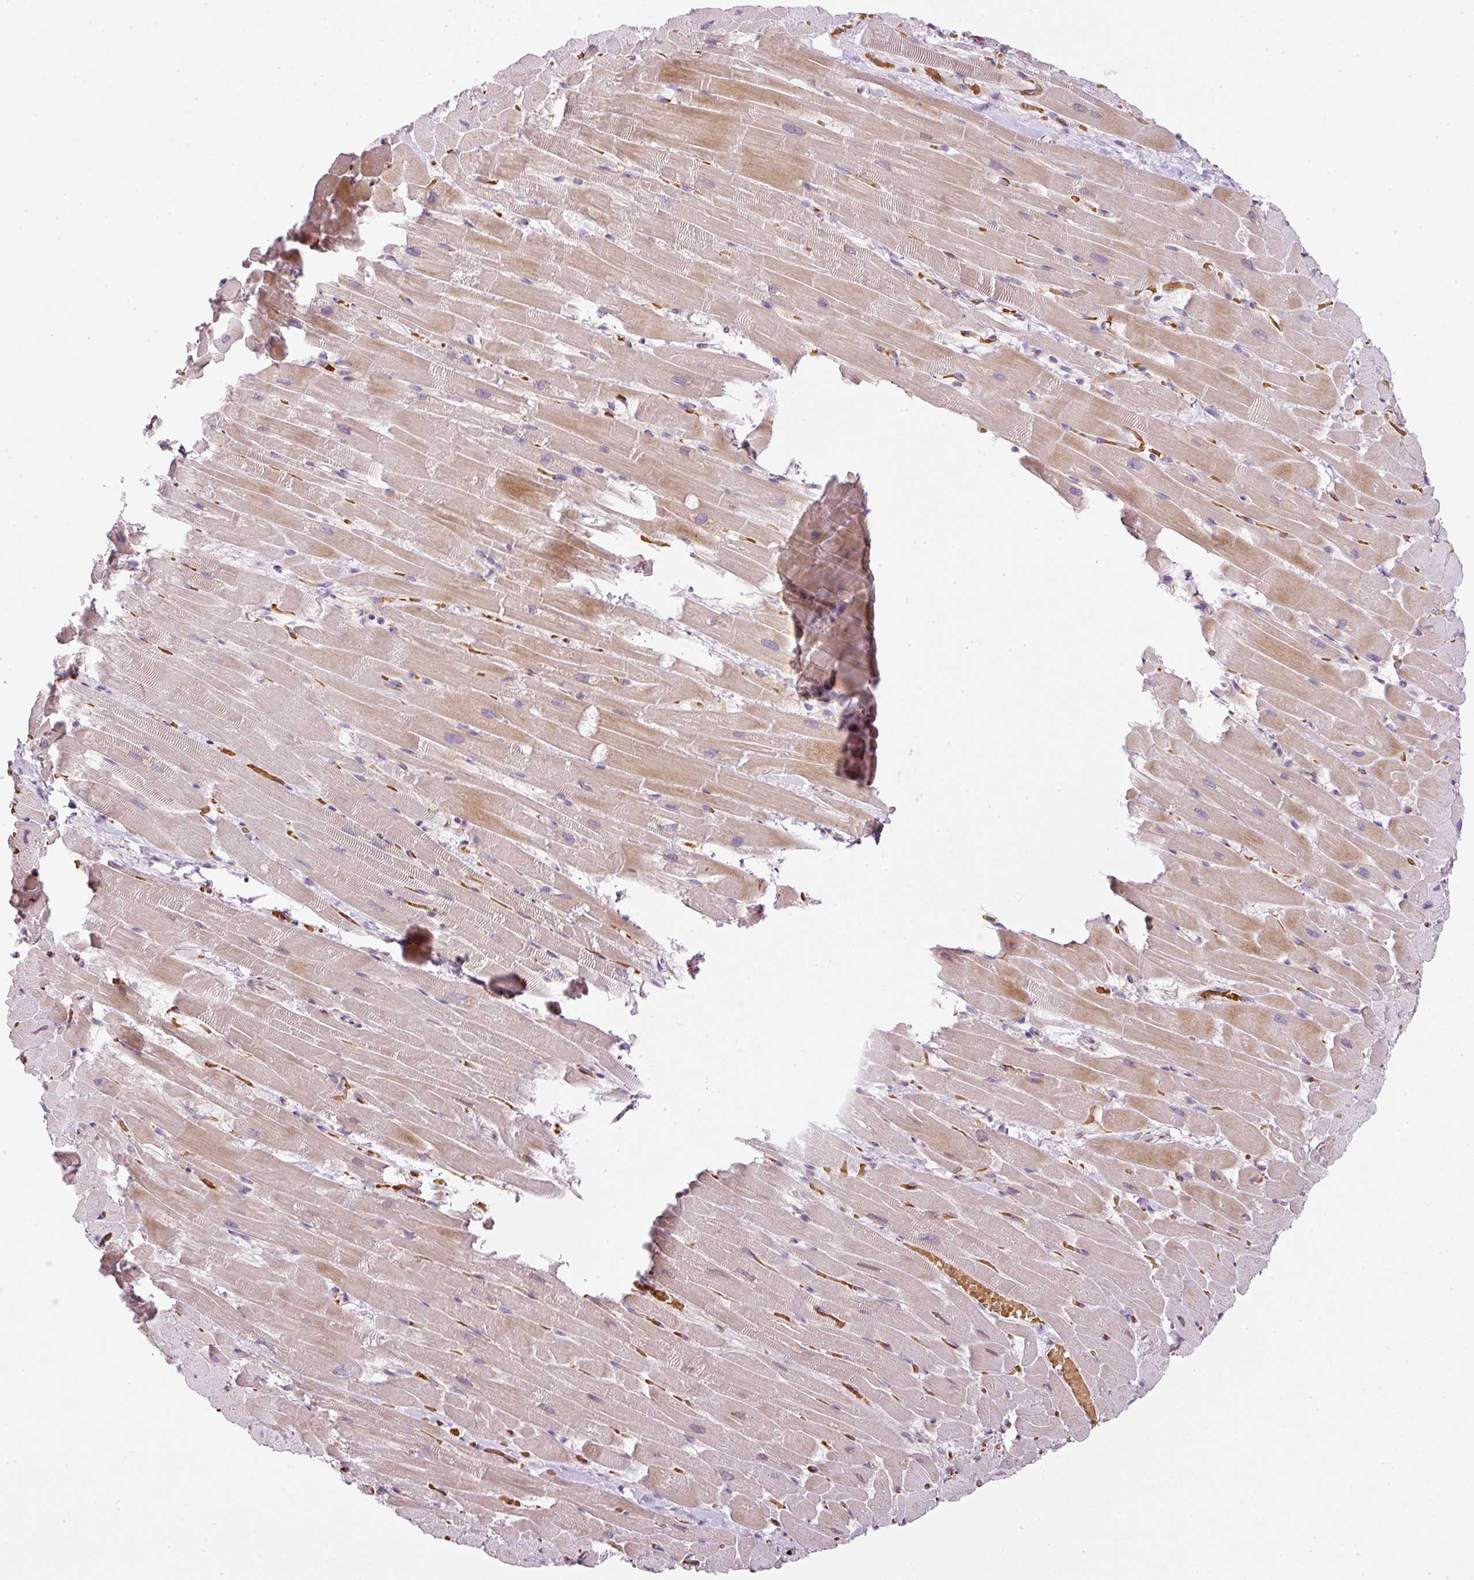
{"staining": {"intensity": "moderate", "quantity": "<25%", "location": "cytoplasmic/membranous"}, "tissue": "heart muscle", "cell_type": "Cardiomyocytes", "image_type": "normal", "snomed": [{"axis": "morphology", "description": "Normal tissue, NOS"}, {"axis": "topography", "description": "Heart"}], "caption": "IHC photomicrograph of normal human heart muscle stained for a protein (brown), which shows low levels of moderate cytoplasmic/membranous staining in about <25% of cardiomyocytes.", "gene": "TBC1D2B", "patient": {"sex": "male", "age": 37}}